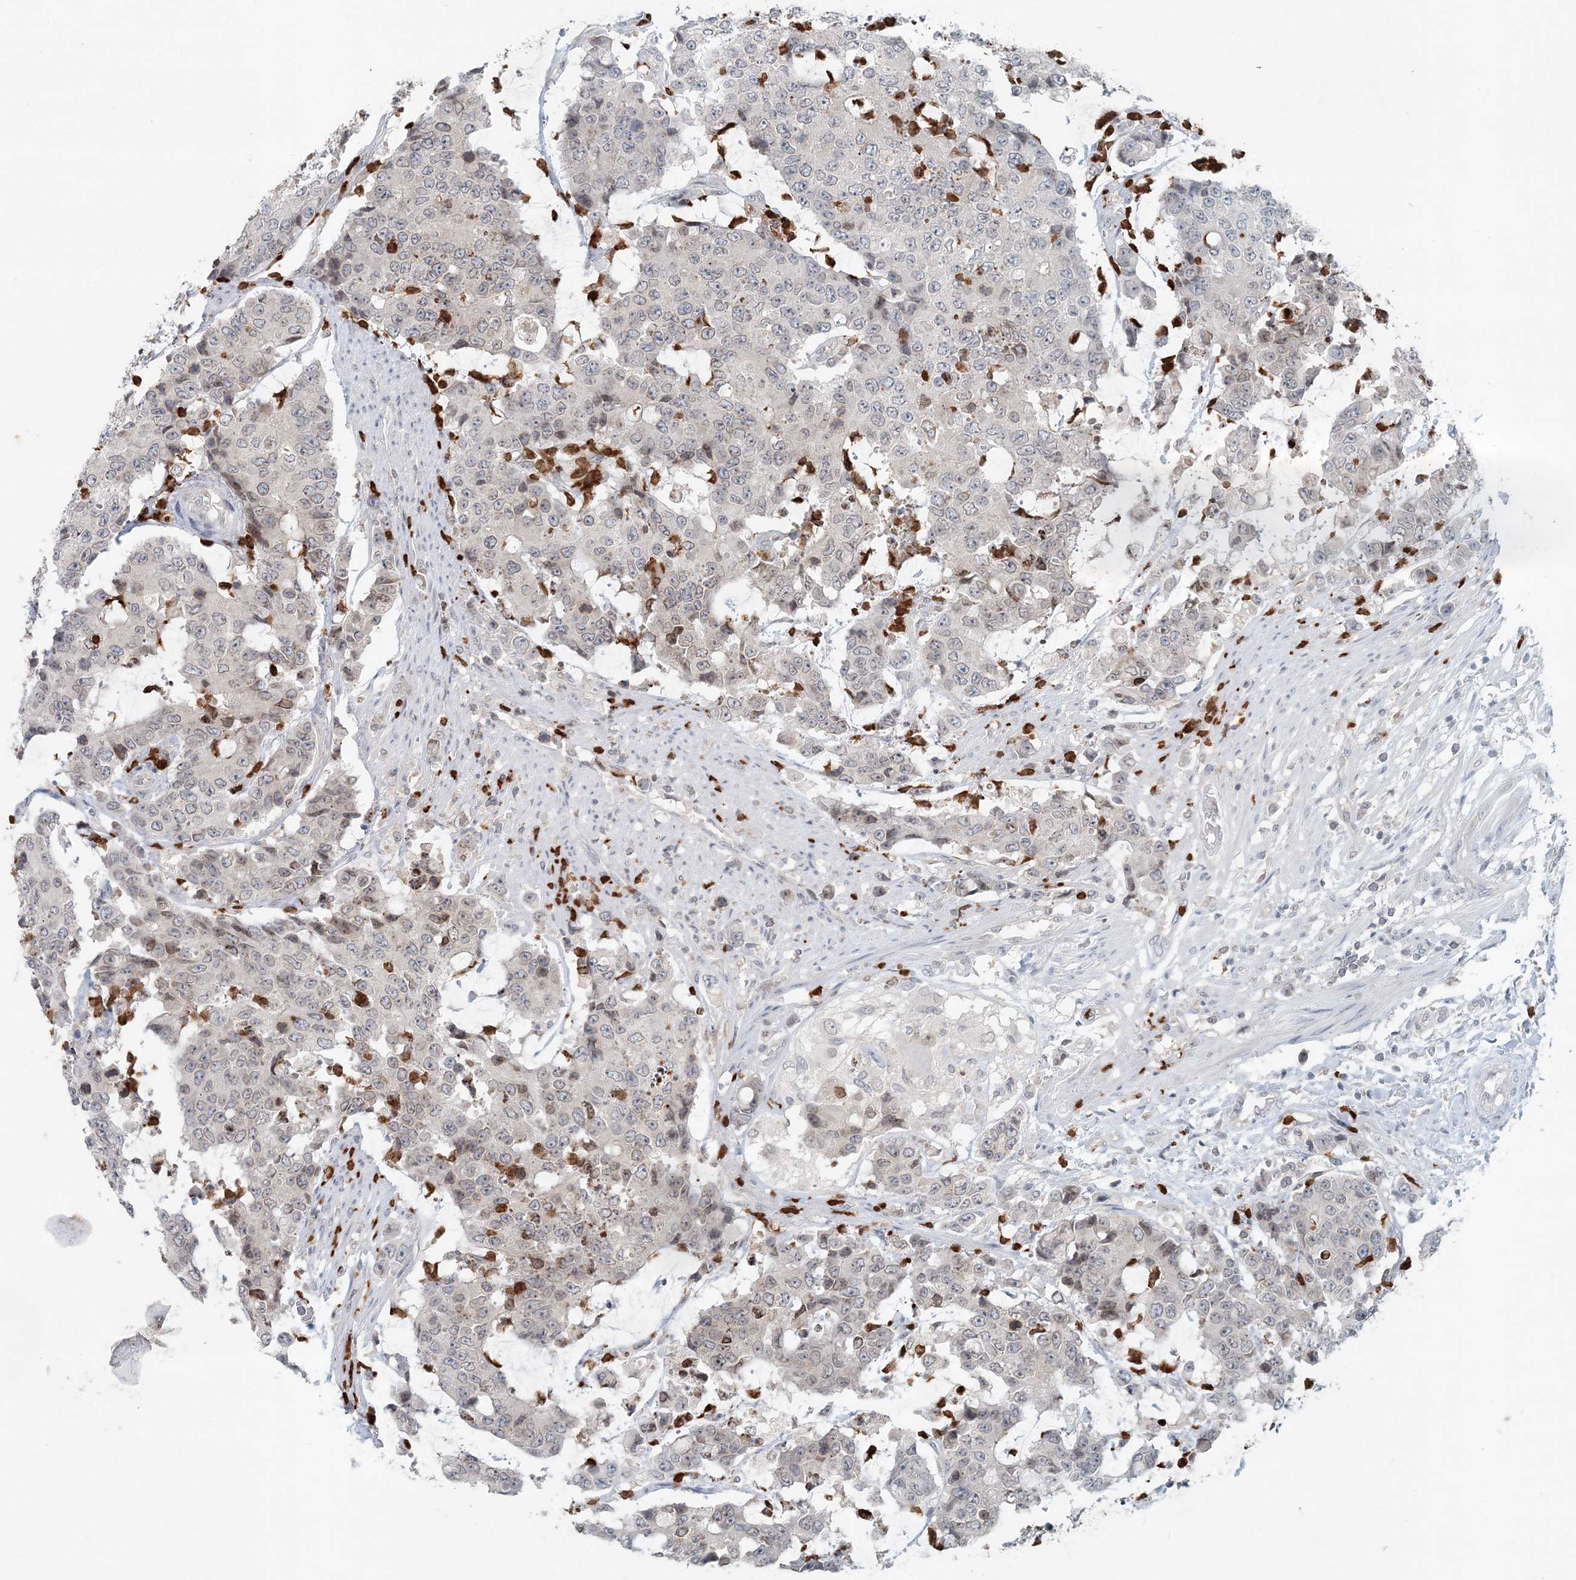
{"staining": {"intensity": "negative", "quantity": "none", "location": "none"}, "tissue": "colorectal cancer", "cell_type": "Tumor cells", "image_type": "cancer", "snomed": [{"axis": "morphology", "description": "Adenocarcinoma, NOS"}, {"axis": "topography", "description": "Colon"}], "caption": "This is an immunohistochemistry image of colorectal adenocarcinoma. There is no positivity in tumor cells.", "gene": "NUP54", "patient": {"sex": "female", "age": 86}}